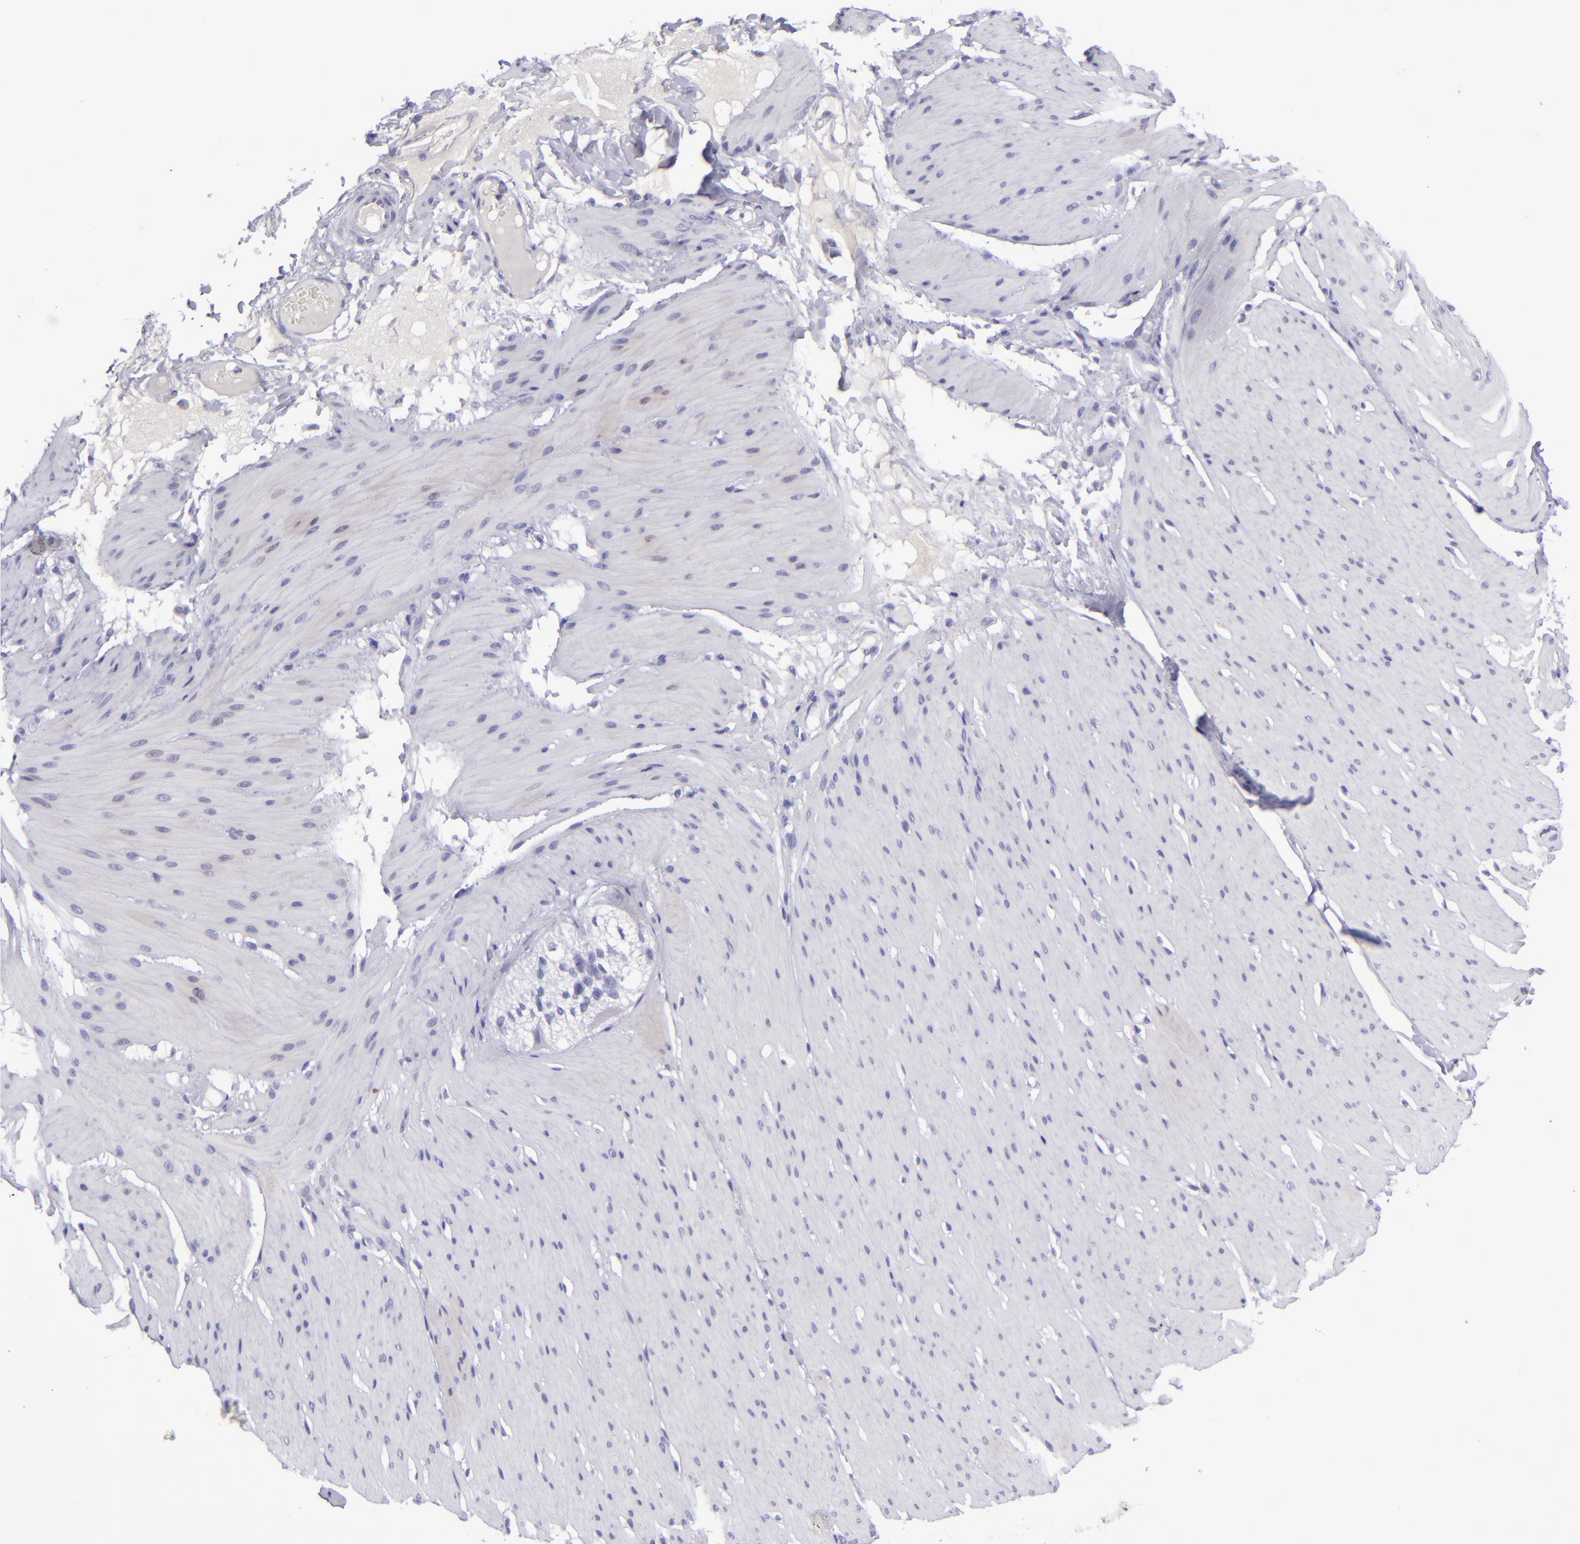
{"staining": {"intensity": "negative", "quantity": "none", "location": "none"}, "tissue": "smooth muscle", "cell_type": "Smooth muscle cells", "image_type": "normal", "snomed": [{"axis": "morphology", "description": "Normal tissue, NOS"}, {"axis": "topography", "description": "Smooth muscle"}, {"axis": "topography", "description": "Colon"}], "caption": "Human smooth muscle stained for a protein using immunohistochemistry demonstrates no expression in smooth muscle cells.", "gene": "POU2F2", "patient": {"sex": "male", "age": 67}}